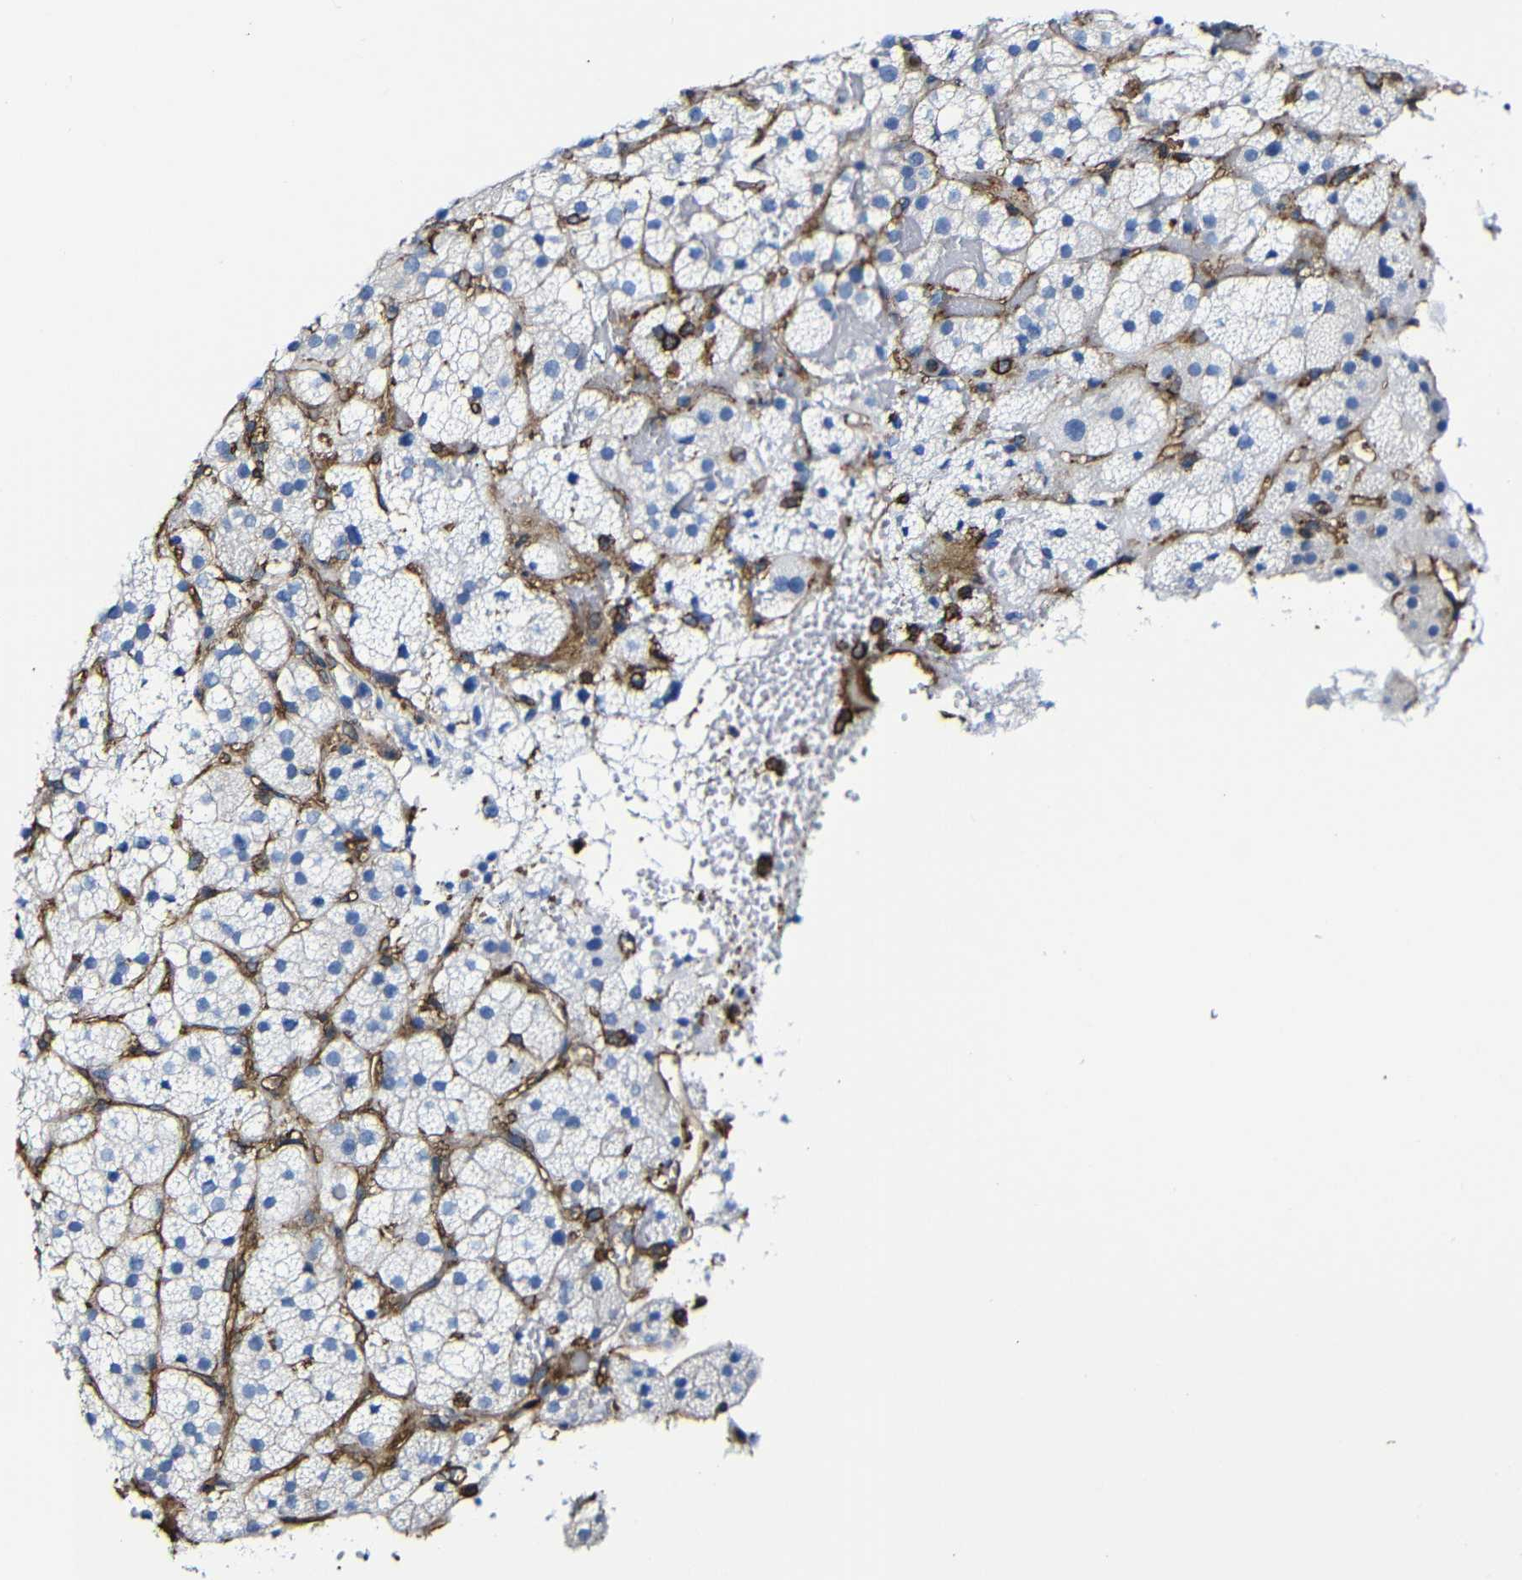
{"staining": {"intensity": "moderate", "quantity": "<25%", "location": "cytoplasmic/membranous"}, "tissue": "adrenal gland", "cell_type": "Glandular cells", "image_type": "normal", "snomed": [{"axis": "morphology", "description": "Normal tissue, NOS"}, {"axis": "topography", "description": "Adrenal gland"}], "caption": "IHC (DAB) staining of normal human adrenal gland shows moderate cytoplasmic/membranous protein staining in approximately <25% of glandular cells.", "gene": "MSN", "patient": {"sex": "female", "age": 59}}